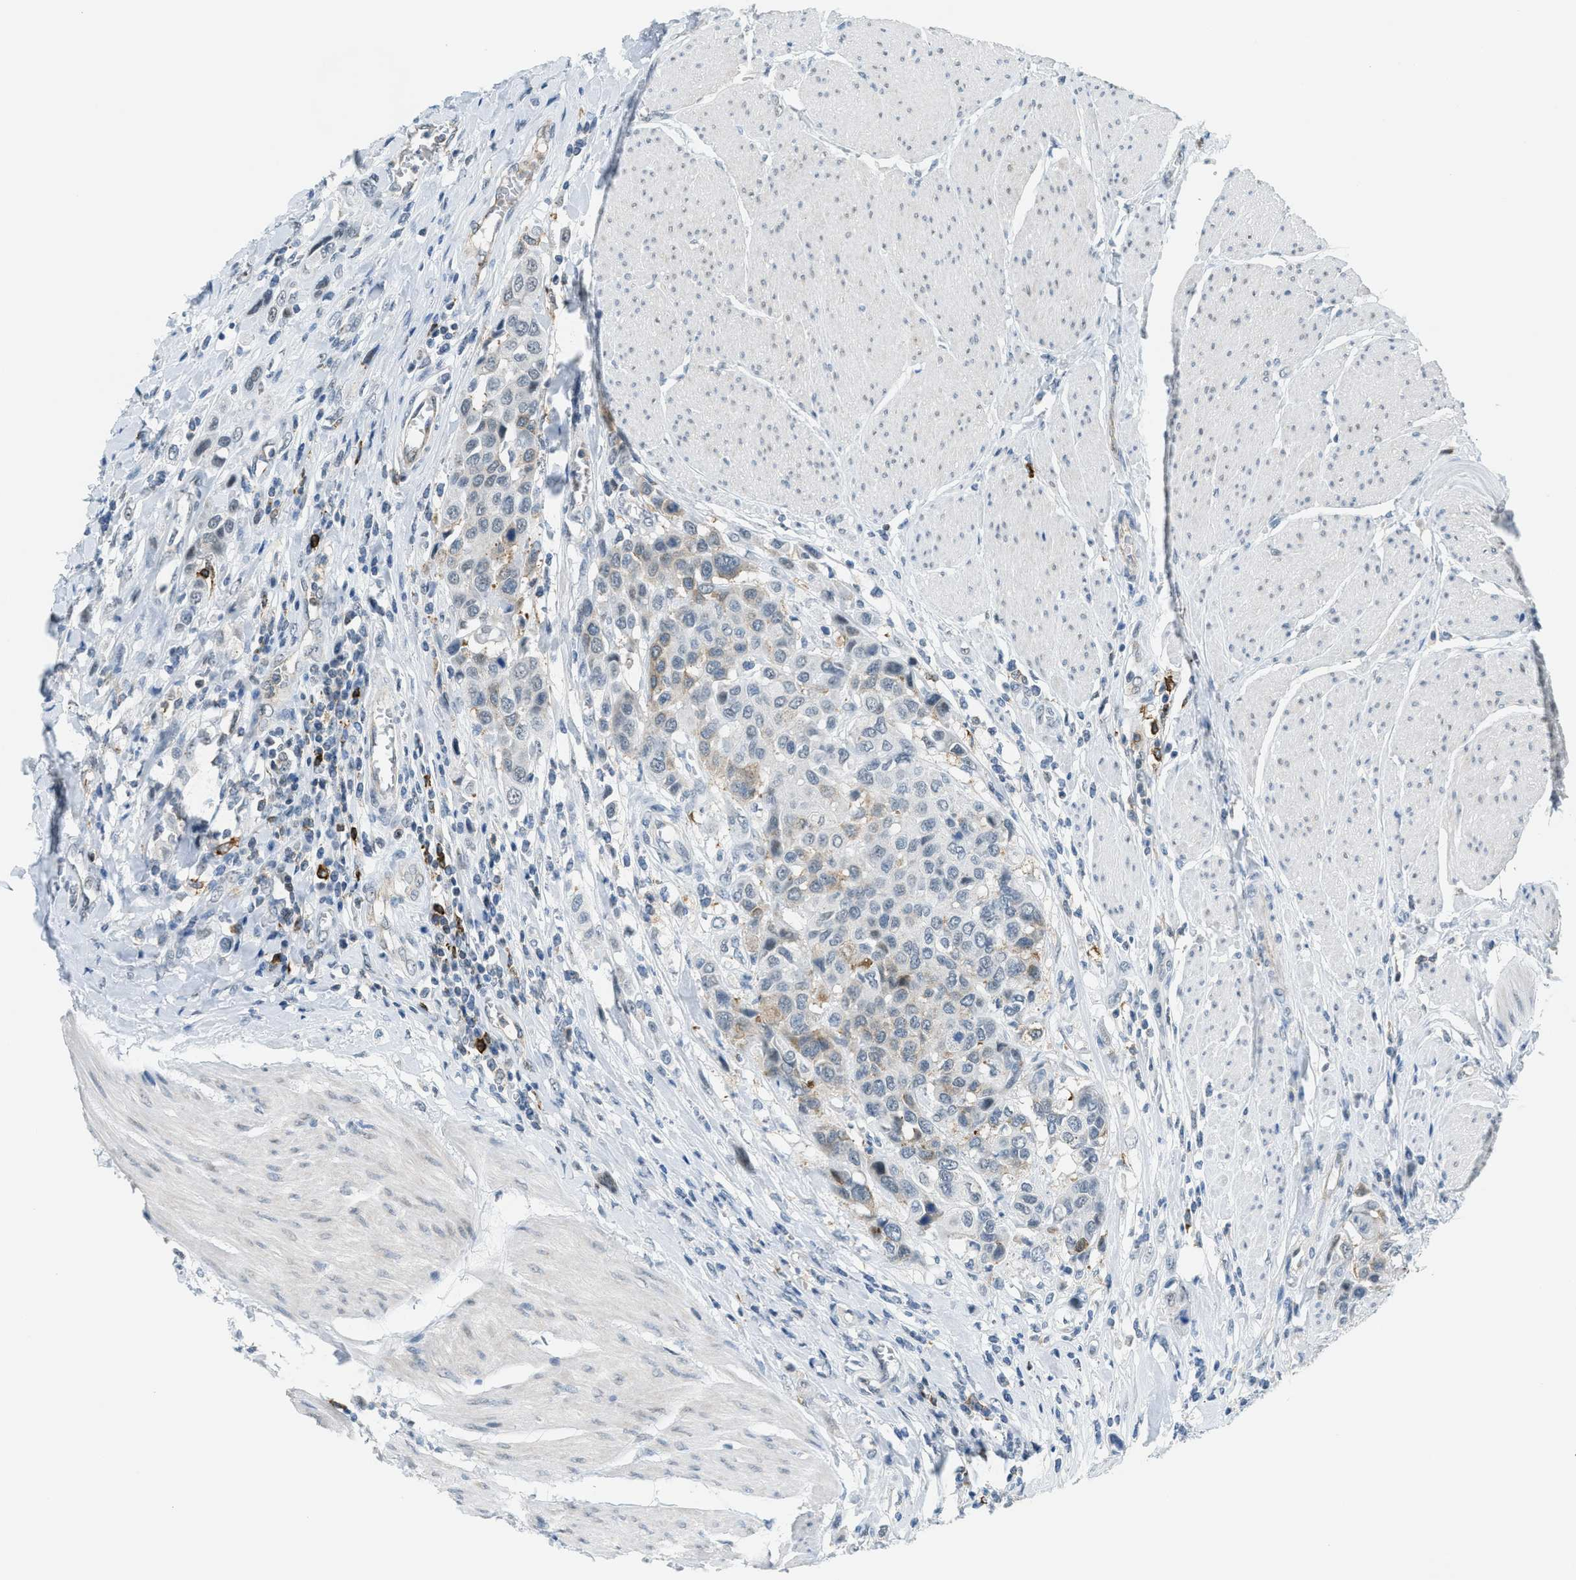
{"staining": {"intensity": "weak", "quantity": "<25%", "location": "cytoplasmic/membranous"}, "tissue": "urothelial cancer", "cell_type": "Tumor cells", "image_type": "cancer", "snomed": [{"axis": "morphology", "description": "Urothelial carcinoma, High grade"}, {"axis": "topography", "description": "Urinary bladder"}], "caption": "IHC of urothelial cancer exhibits no expression in tumor cells.", "gene": "FYN", "patient": {"sex": "male", "age": 50}}